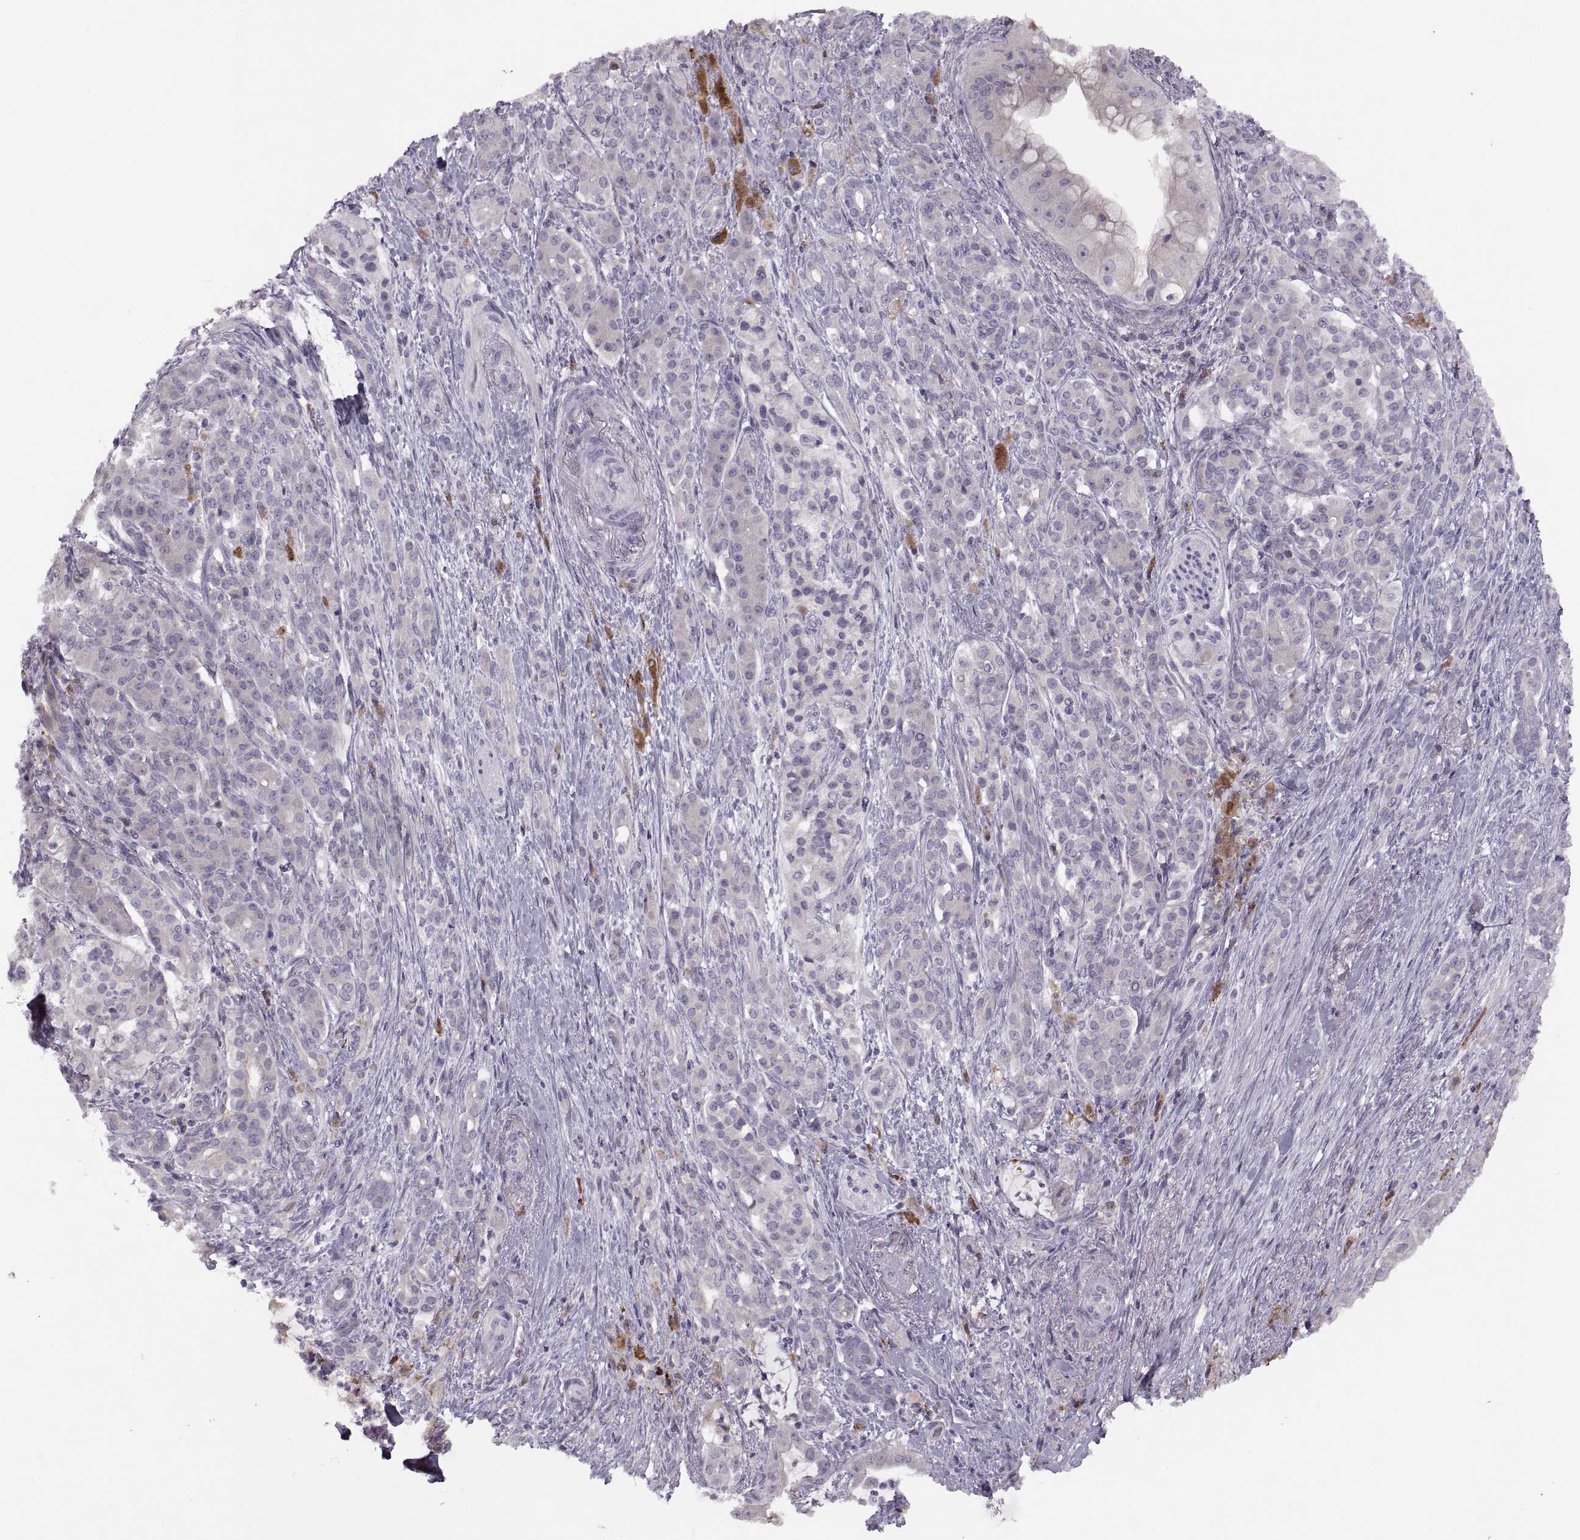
{"staining": {"intensity": "weak", "quantity": "25%-75%", "location": "cytoplasmic/membranous"}, "tissue": "pancreatic cancer", "cell_type": "Tumor cells", "image_type": "cancer", "snomed": [{"axis": "morphology", "description": "Normal tissue, NOS"}, {"axis": "morphology", "description": "Inflammation, NOS"}, {"axis": "morphology", "description": "Adenocarcinoma, NOS"}, {"axis": "topography", "description": "Pancreas"}], "caption": "This is an image of immunohistochemistry (IHC) staining of adenocarcinoma (pancreatic), which shows weak staining in the cytoplasmic/membranous of tumor cells.", "gene": "H2AP", "patient": {"sex": "male", "age": 57}}